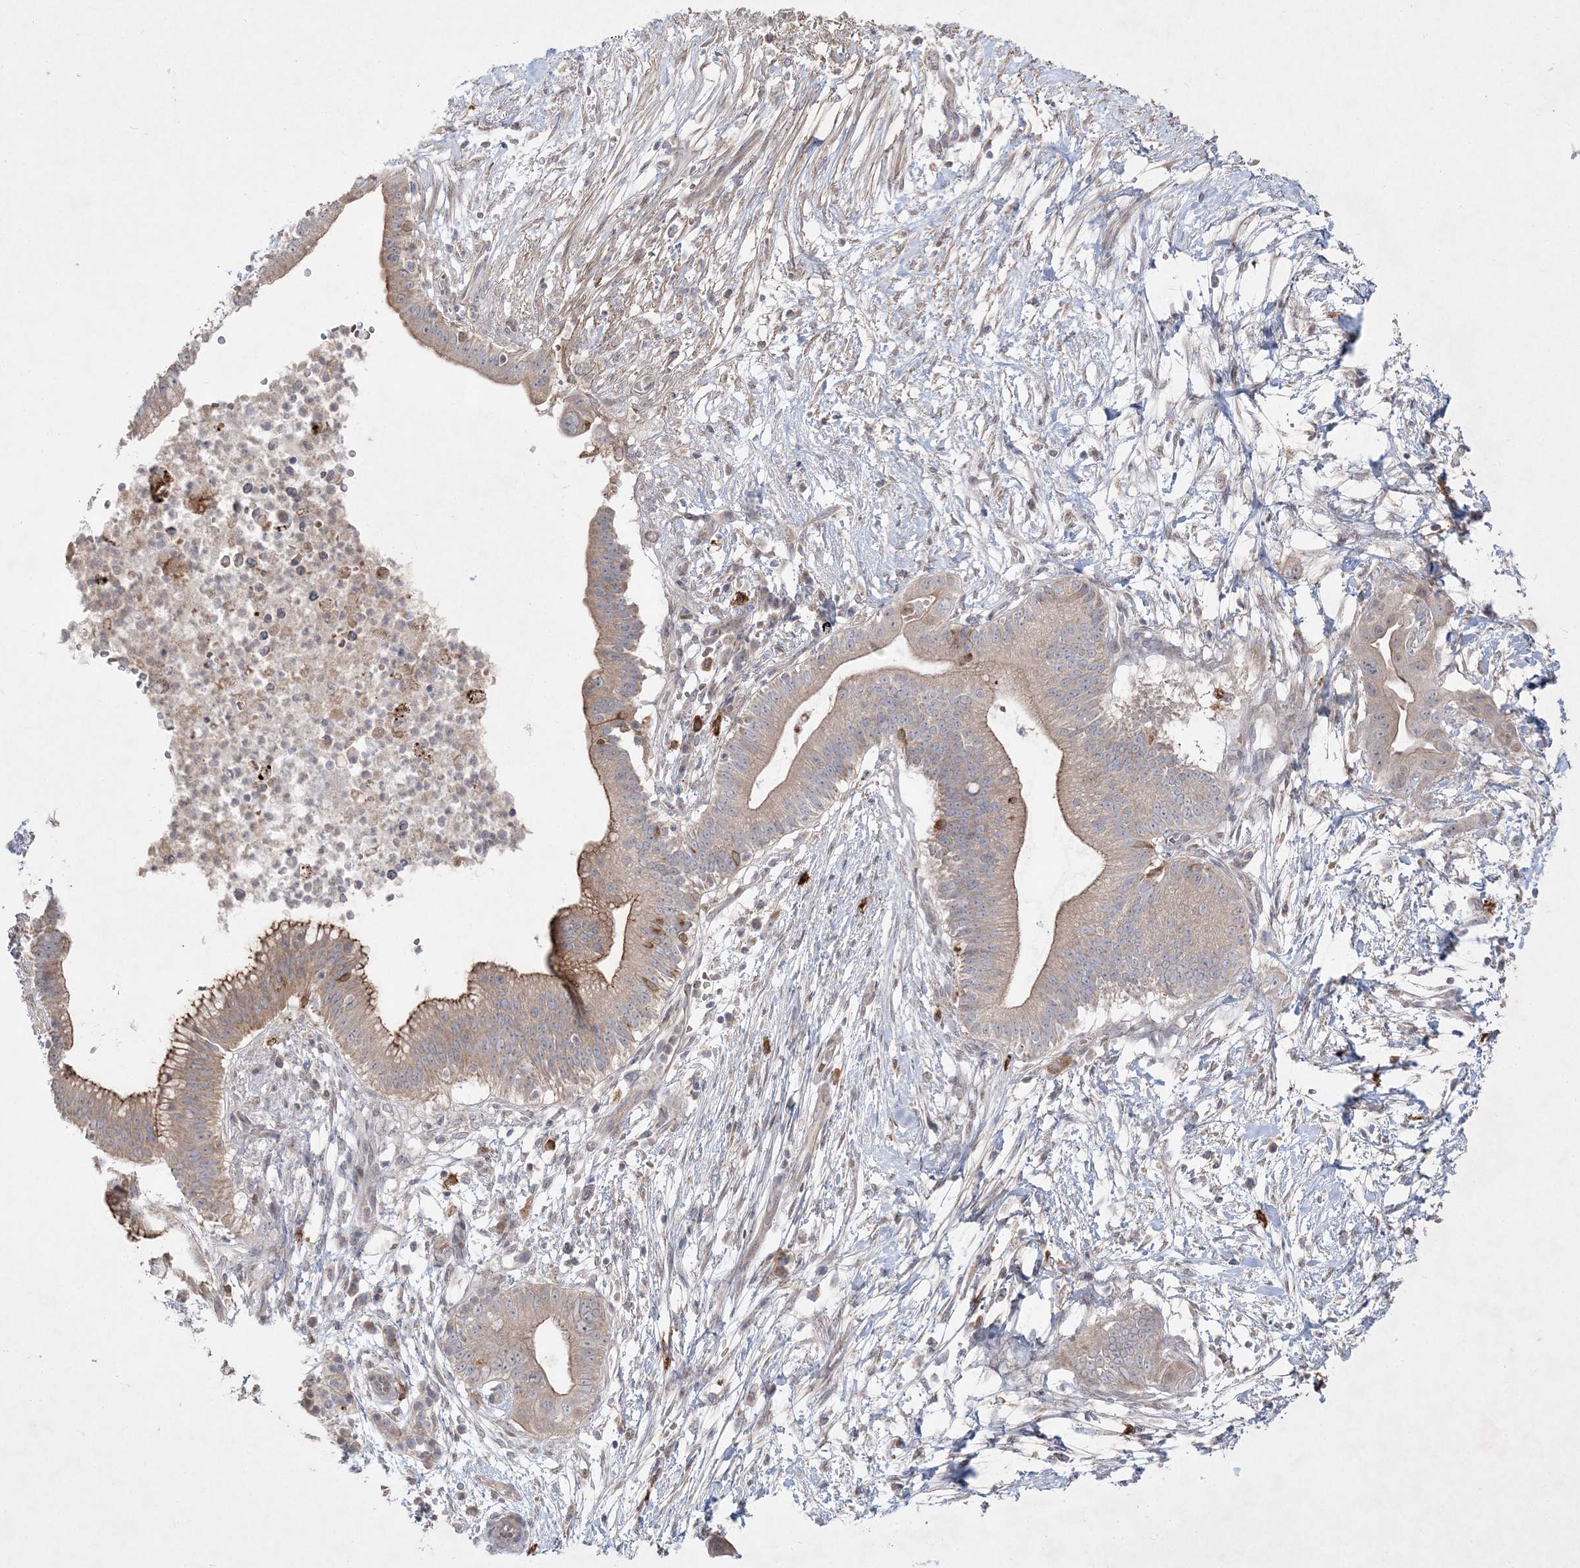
{"staining": {"intensity": "moderate", "quantity": "25%-75%", "location": "cytoplasmic/membranous"}, "tissue": "pancreatic cancer", "cell_type": "Tumor cells", "image_type": "cancer", "snomed": [{"axis": "morphology", "description": "Adenocarcinoma, NOS"}, {"axis": "topography", "description": "Pancreas"}], "caption": "Human pancreatic adenocarcinoma stained with a brown dye shows moderate cytoplasmic/membranous positive positivity in approximately 25%-75% of tumor cells.", "gene": "CLNK", "patient": {"sex": "male", "age": 68}}